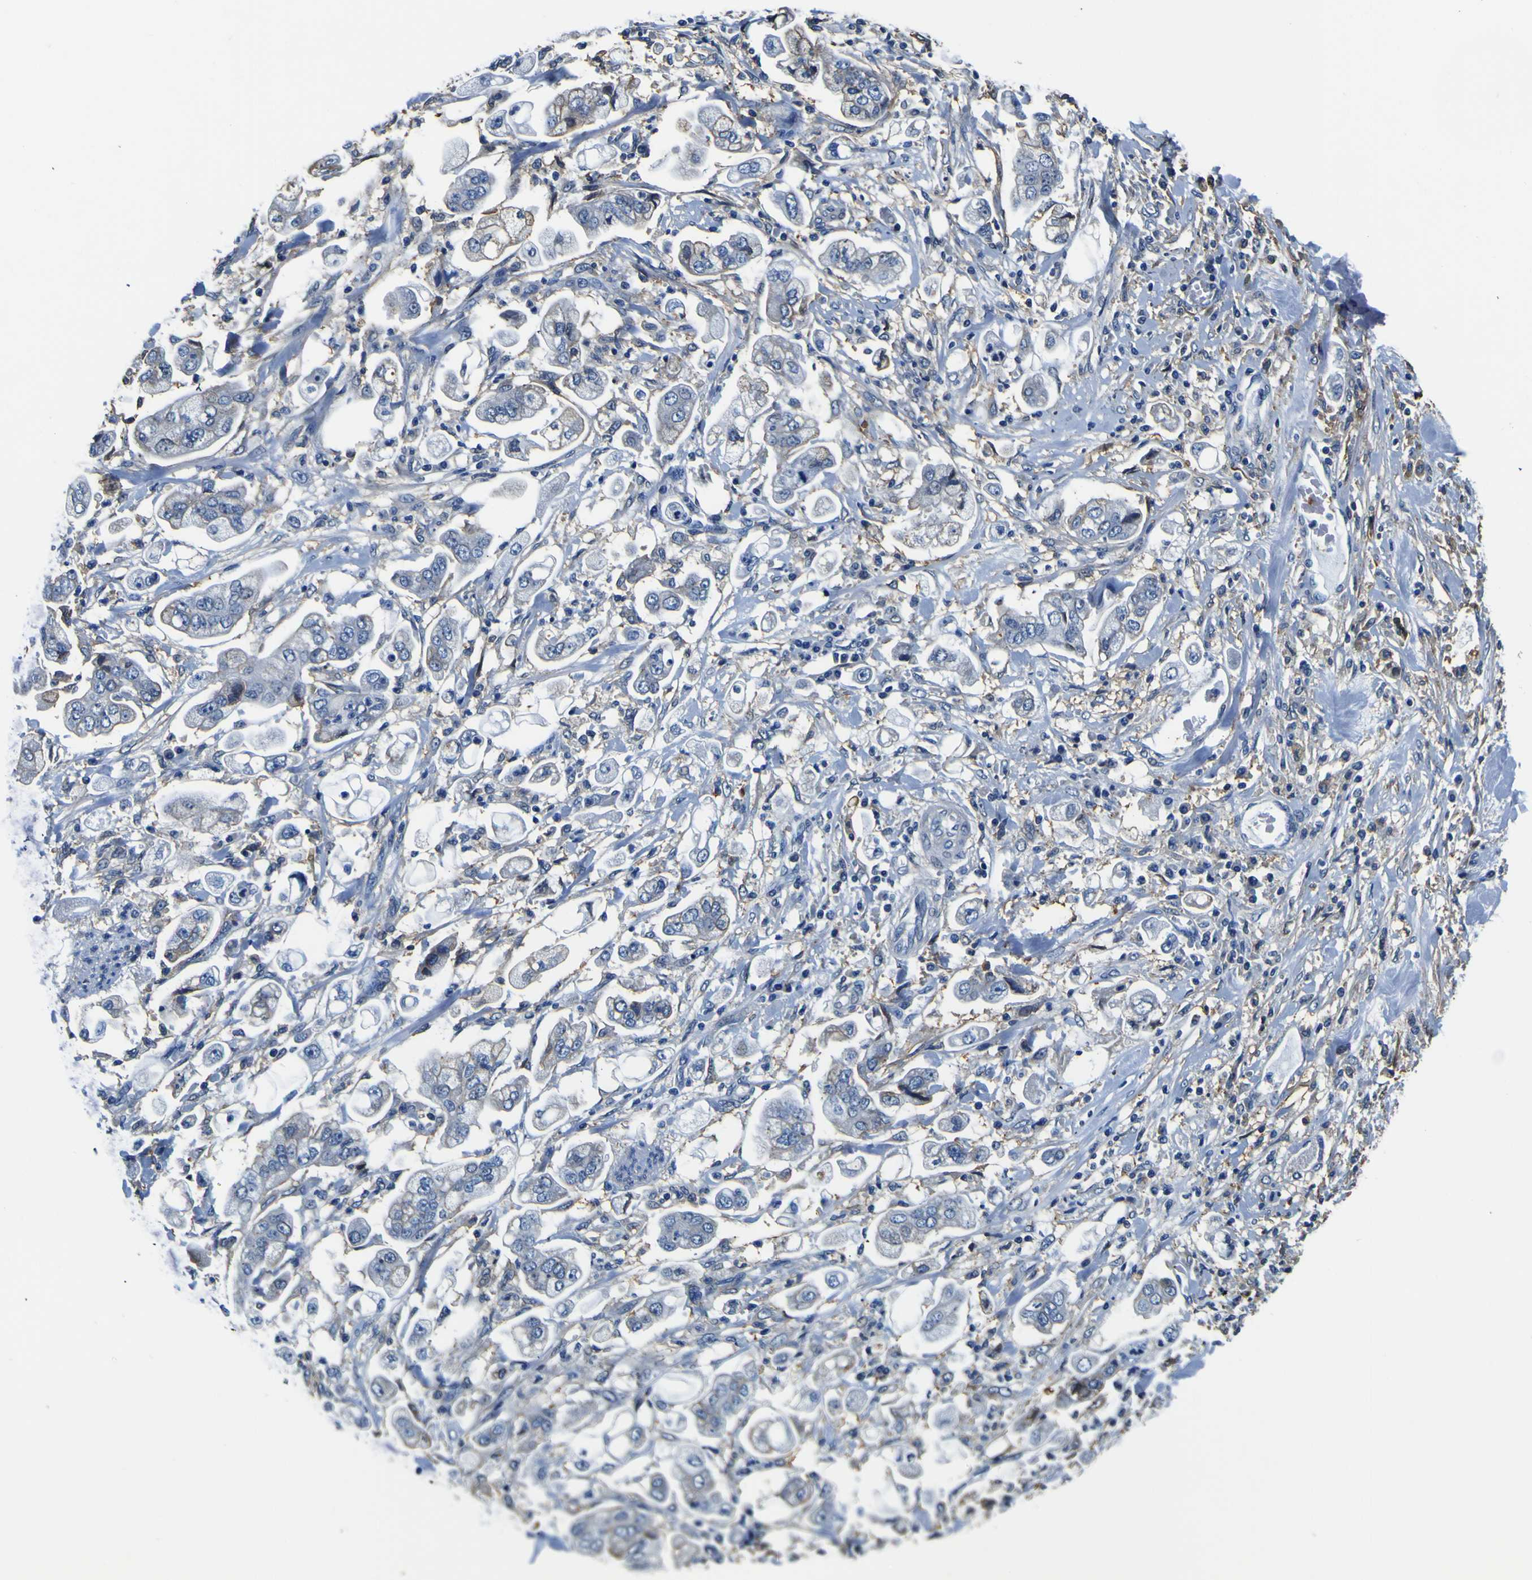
{"staining": {"intensity": "negative", "quantity": "none", "location": "none"}, "tissue": "stomach cancer", "cell_type": "Tumor cells", "image_type": "cancer", "snomed": [{"axis": "morphology", "description": "Adenocarcinoma, NOS"}, {"axis": "topography", "description": "Stomach"}], "caption": "An image of human stomach cancer (adenocarcinoma) is negative for staining in tumor cells.", "gene": "PXDN", "patient": {"sex": "male", "age": 62}}